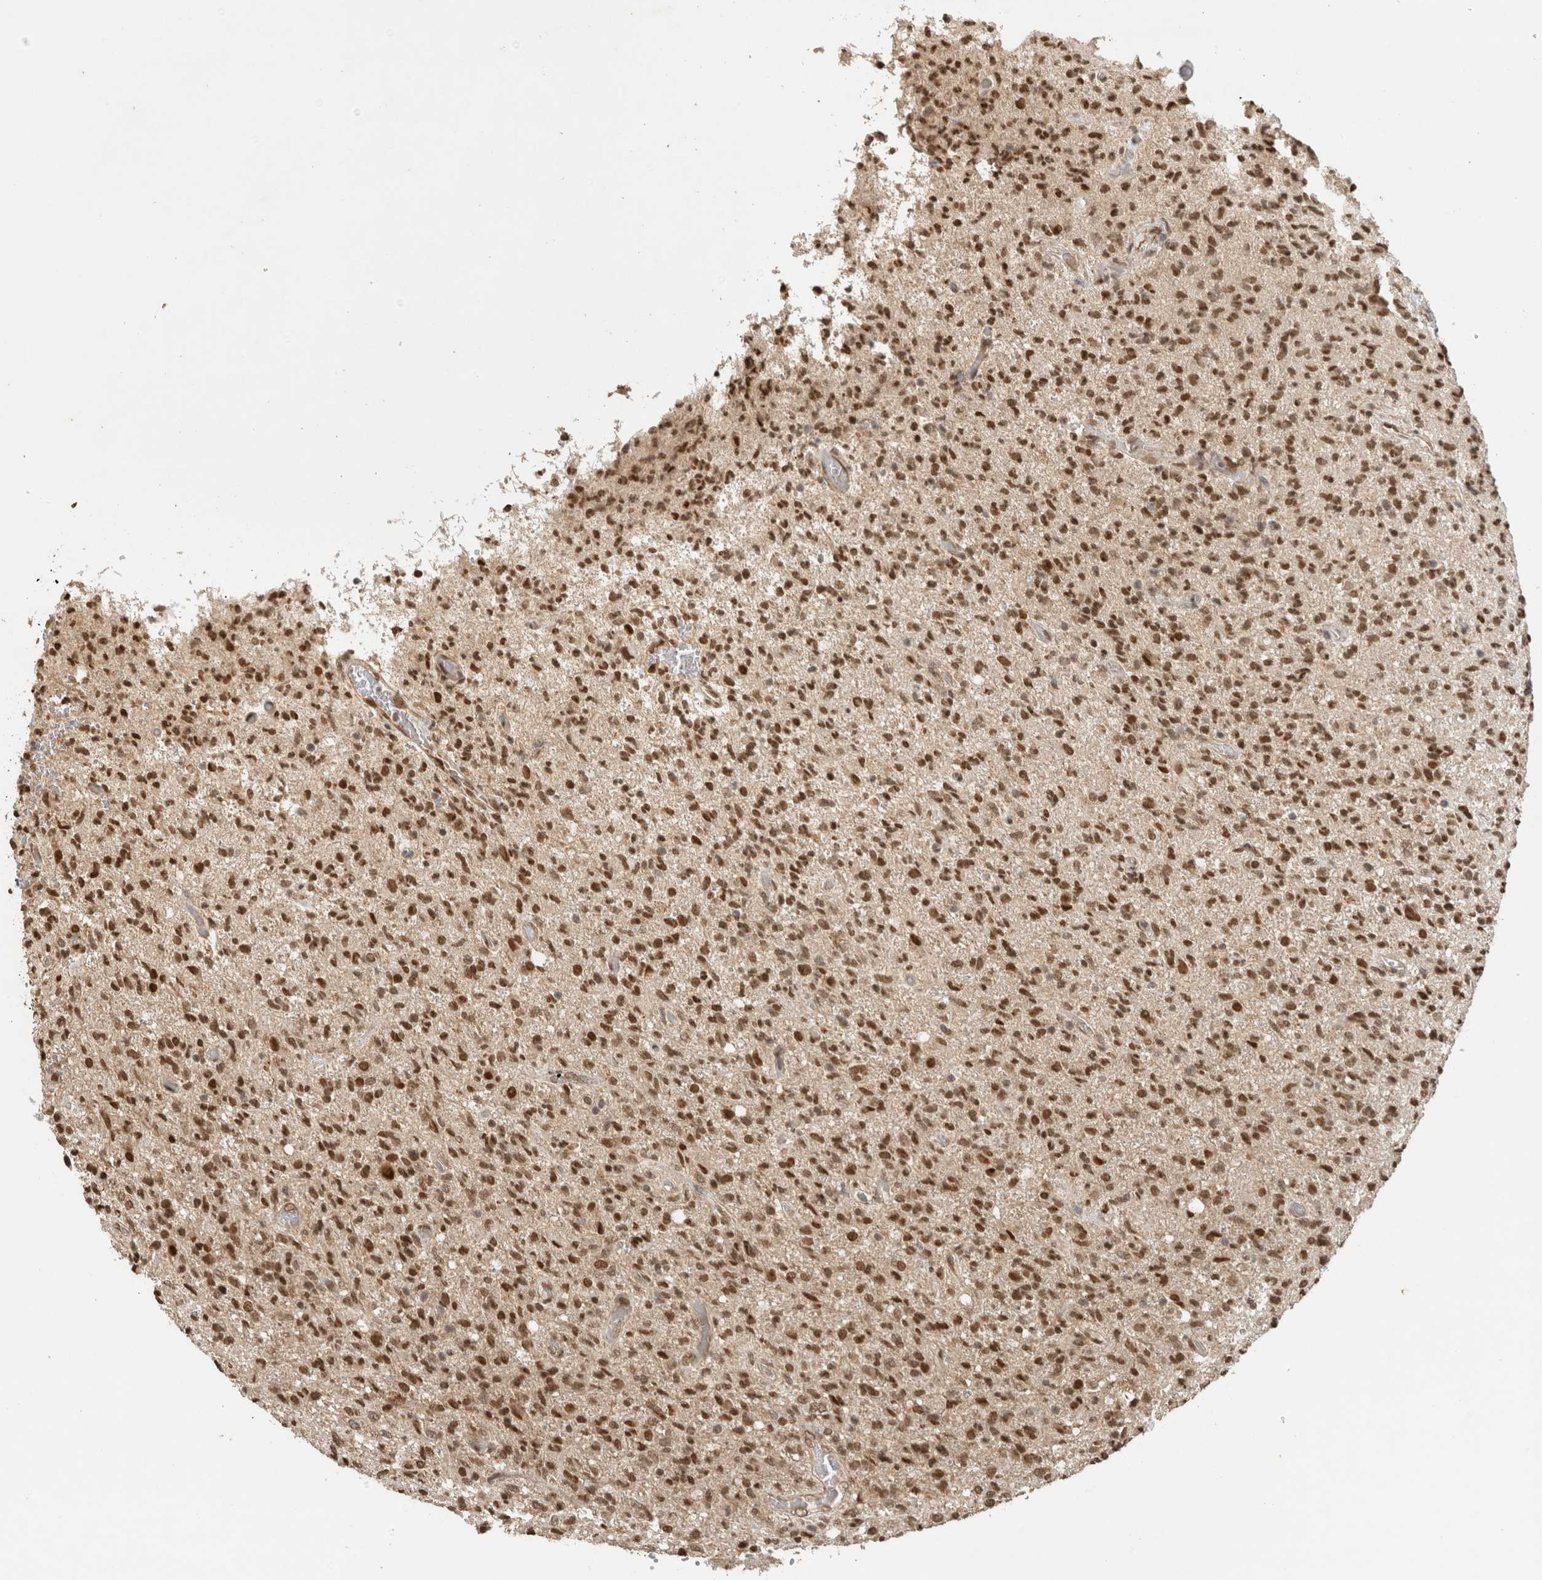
{"staining": {"intensity": "moderate", "quantity": ">75%", "location": "nuclear"}, "tissue": "glioma", "cell_type": "Tumor cells", "image_type": "cancer", "snomed": [{"axis": "morphology", "description": "Glioma, malignant, High grade"}, {"axis": "topography", "description": "Brain"}], "caption": "Glioma stained with DAB IHC reveals medium levels of moderate nuclear expression in about >75% of tumor cells.", "gene": "C1orf21", "patient": {"sex": "female", "age": 57}}